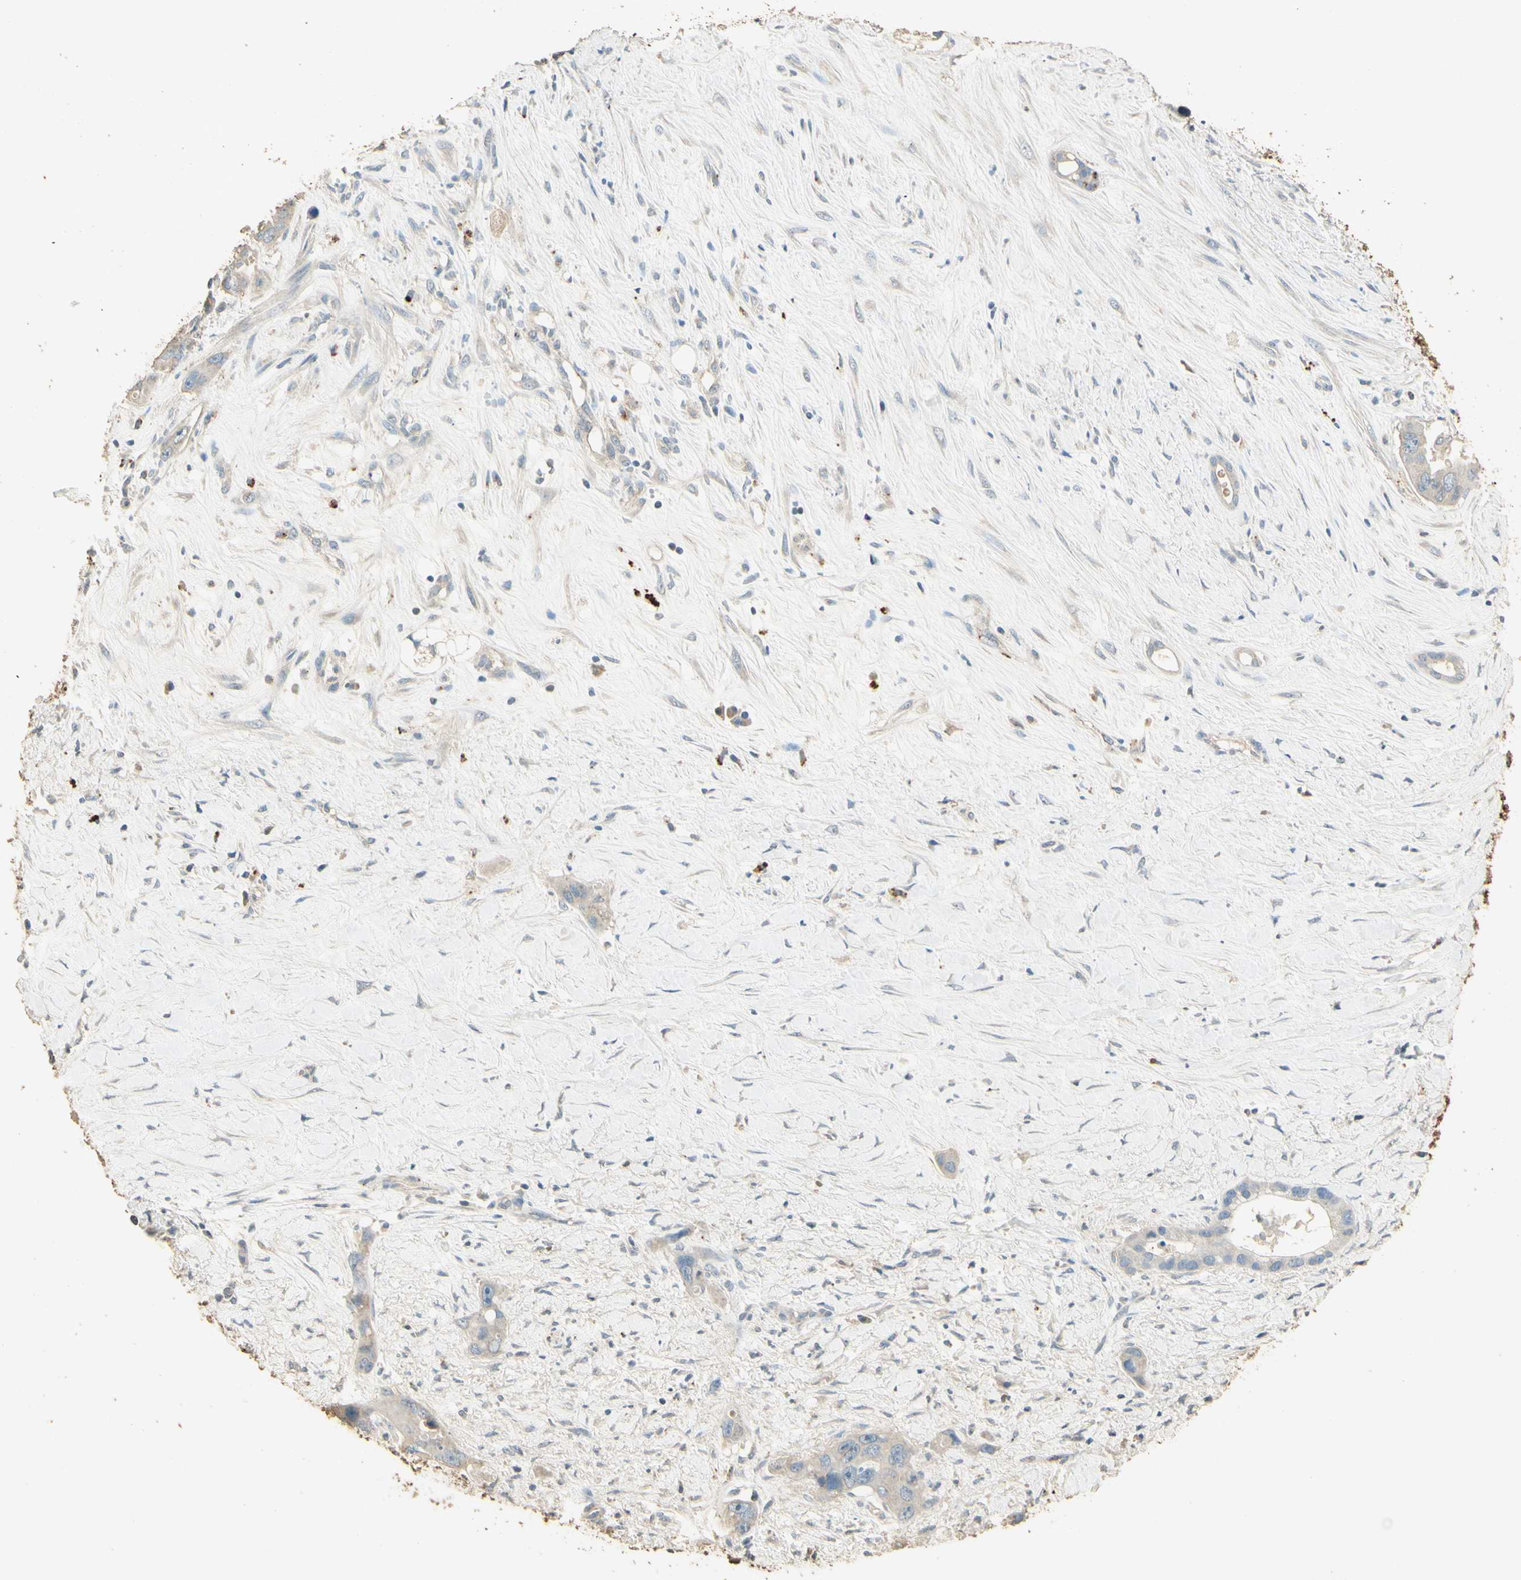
{"staining": {"intensity": "negative", "quantity": "none", "location": "none"}, "tissue": "liver cancer", "cell_type": "Tumor cells", "image_type": "cancer", "snomed": [{"axis": "morphology", "description": "Cholangiocarcinoma"}, {"axis": "topography", "description": "Liver"}], "caption": "Immunohistochemistry (IHC) micrograph of human liver cancer stained for a protein (brown), which reveals no positivity in tumor cells. (Brightfield microscopy of DAB immunohistochemistry at high magnification).", "gene": "ARHGEF17", "patient": {"sex": "female", "age": 65}}